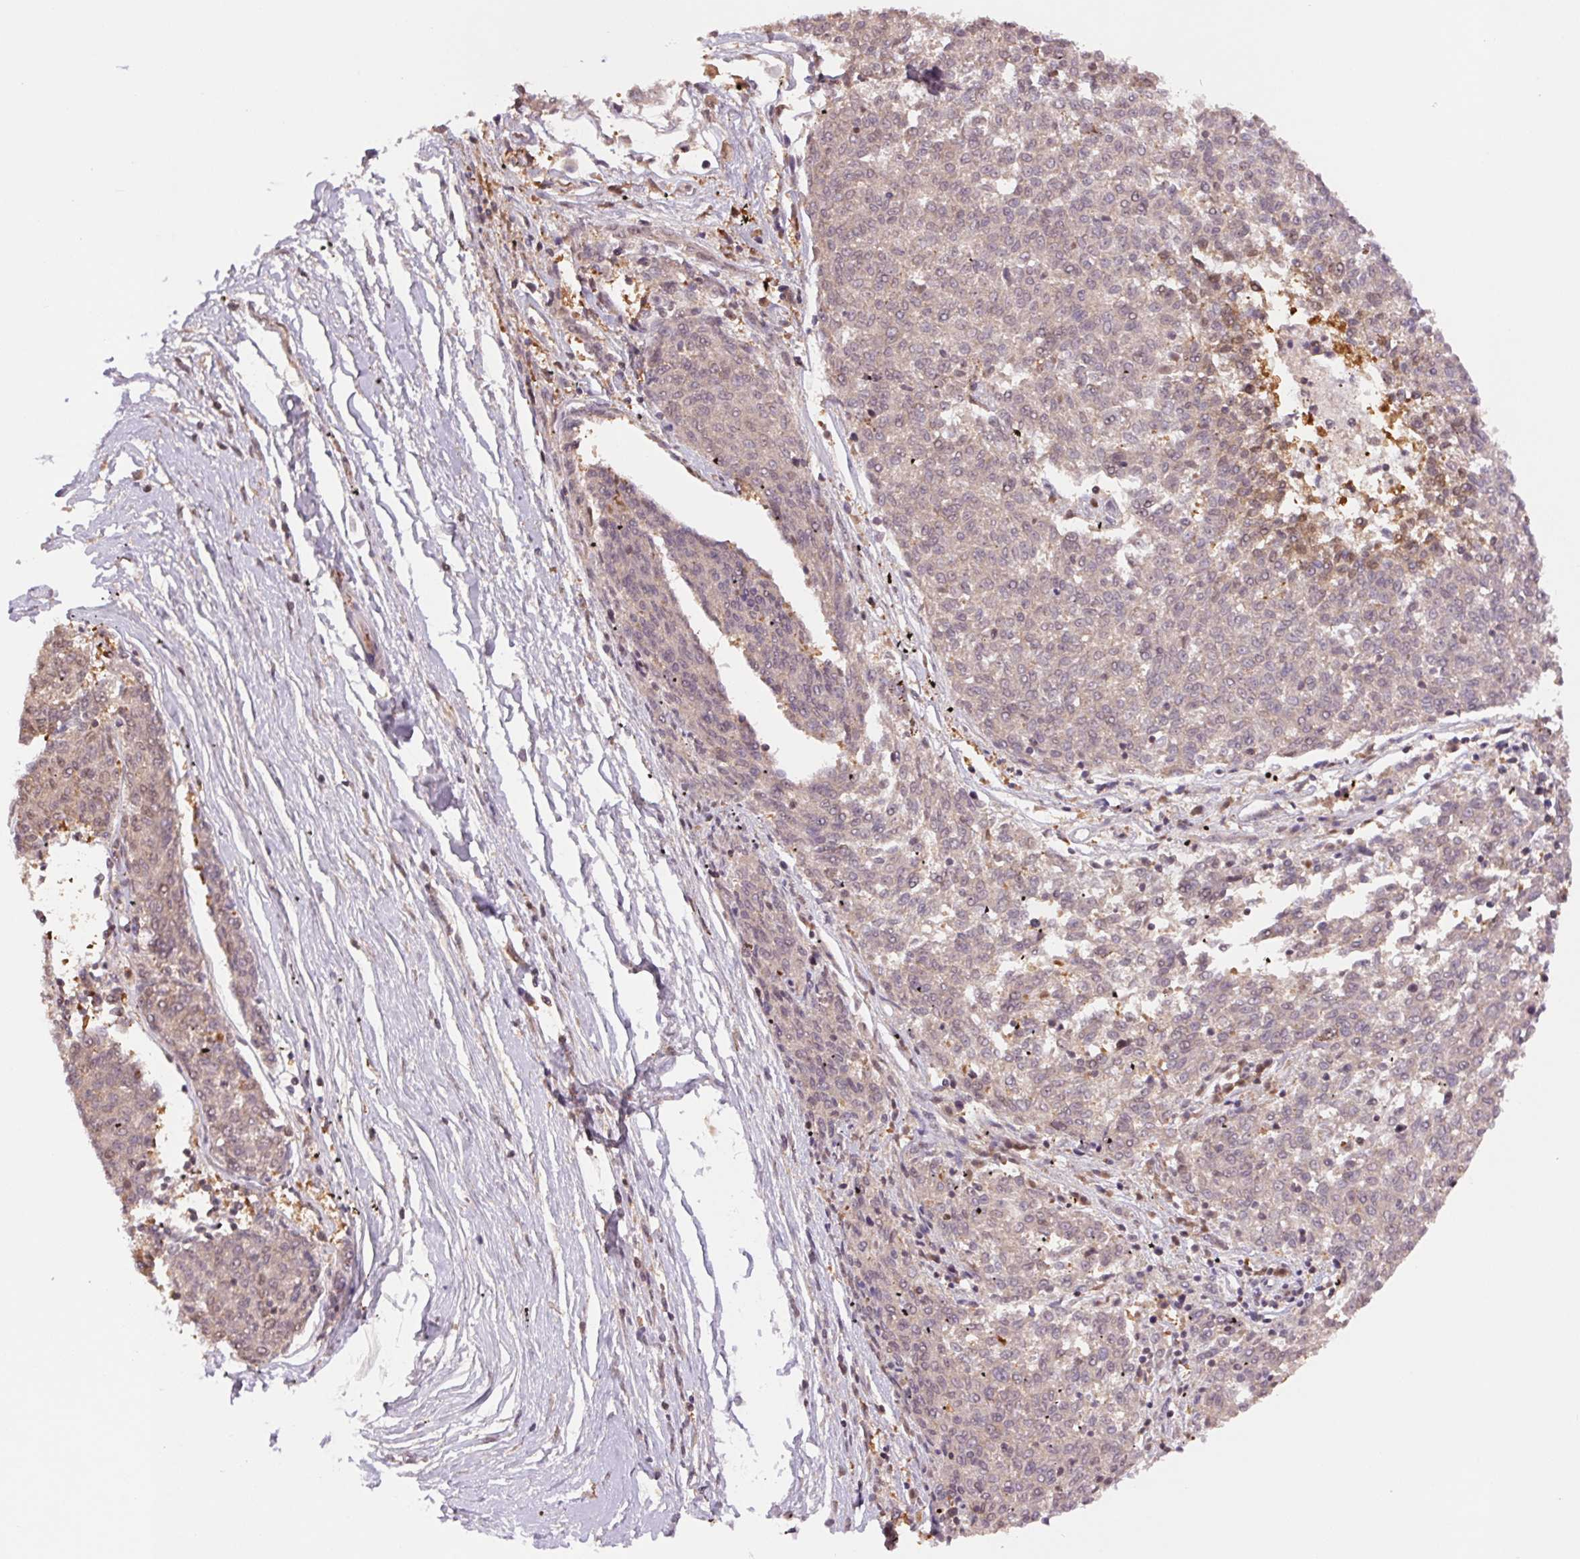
{"staining": {"intensity": "weak", "quantity": "25%-75%", "location": "cytoplasmic/membranous"}, "tissue": "melanoma", "cell_type": "Tumor cells", "image_type": "cancer", "snomed": [{"axis": "morphology", "description": "Malignant melanoma, NOS"}, {"axis": "topography", "description": "Skin"}], "caption": "There is low levels of weak cytoplasmic/membranous positivity in tumor cells of malignant melanoma, as demonstrated by immunohistochemical staining (brown color).", "gene": "CDC123", "patient": {"sex": "female", "age": 72}}